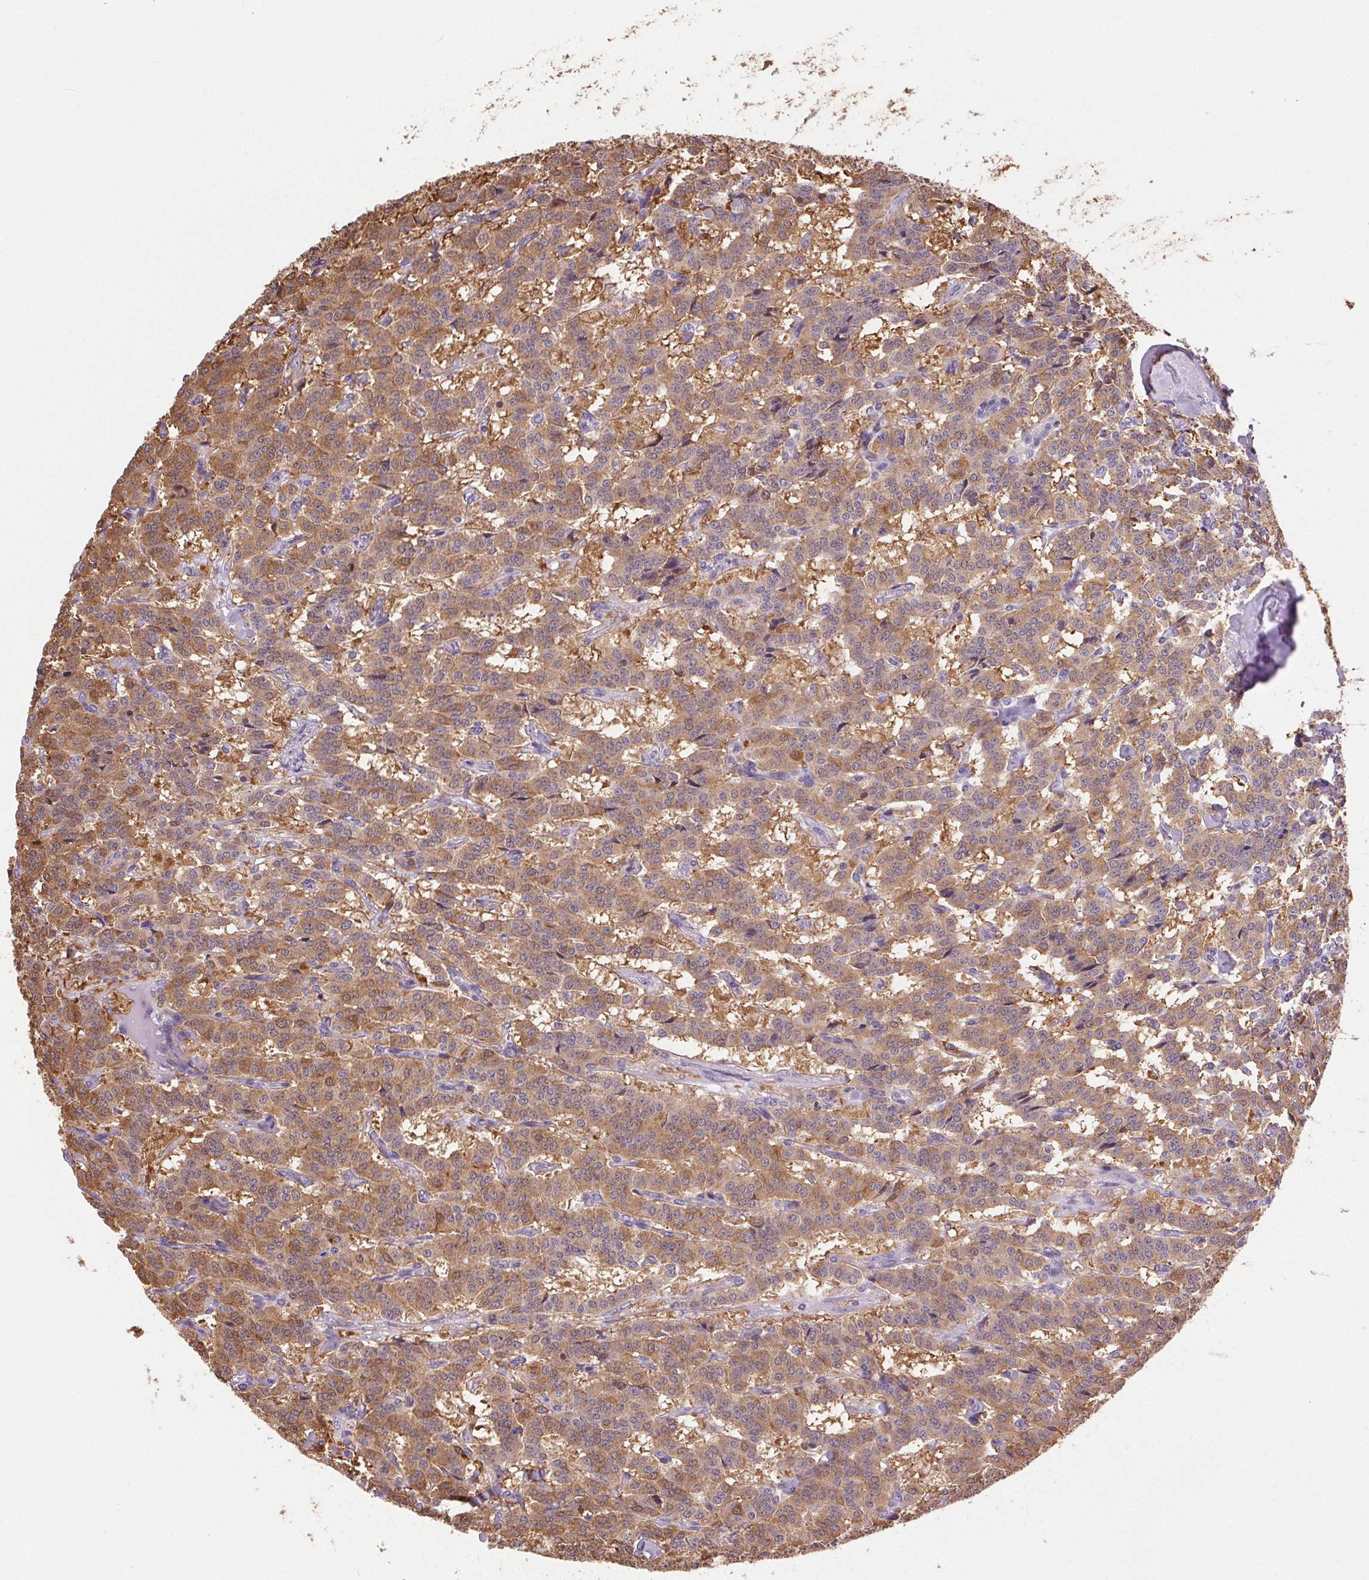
{"staining": {"intensity": "moderate", "quantity": ">75%", "location": "cytoplasmic/membranous"}, "tissue": "carcinoid", "cell_type": "Tumor cells", "image_type": "cancer", "snomed": [{"axis": "morphology", "description": "Carcinoid, malignant, NOS"}, {"axis": "topography", "description": "Lung"}], "caption": "Immunohistochemical staining of malignant carcinoid demonstrates moderate cytoplasmic/membranous protein positivity in approximately >75% of tumor cells.", "gene": "SYT11", "patient": {"sex": "female", "age": 46}}